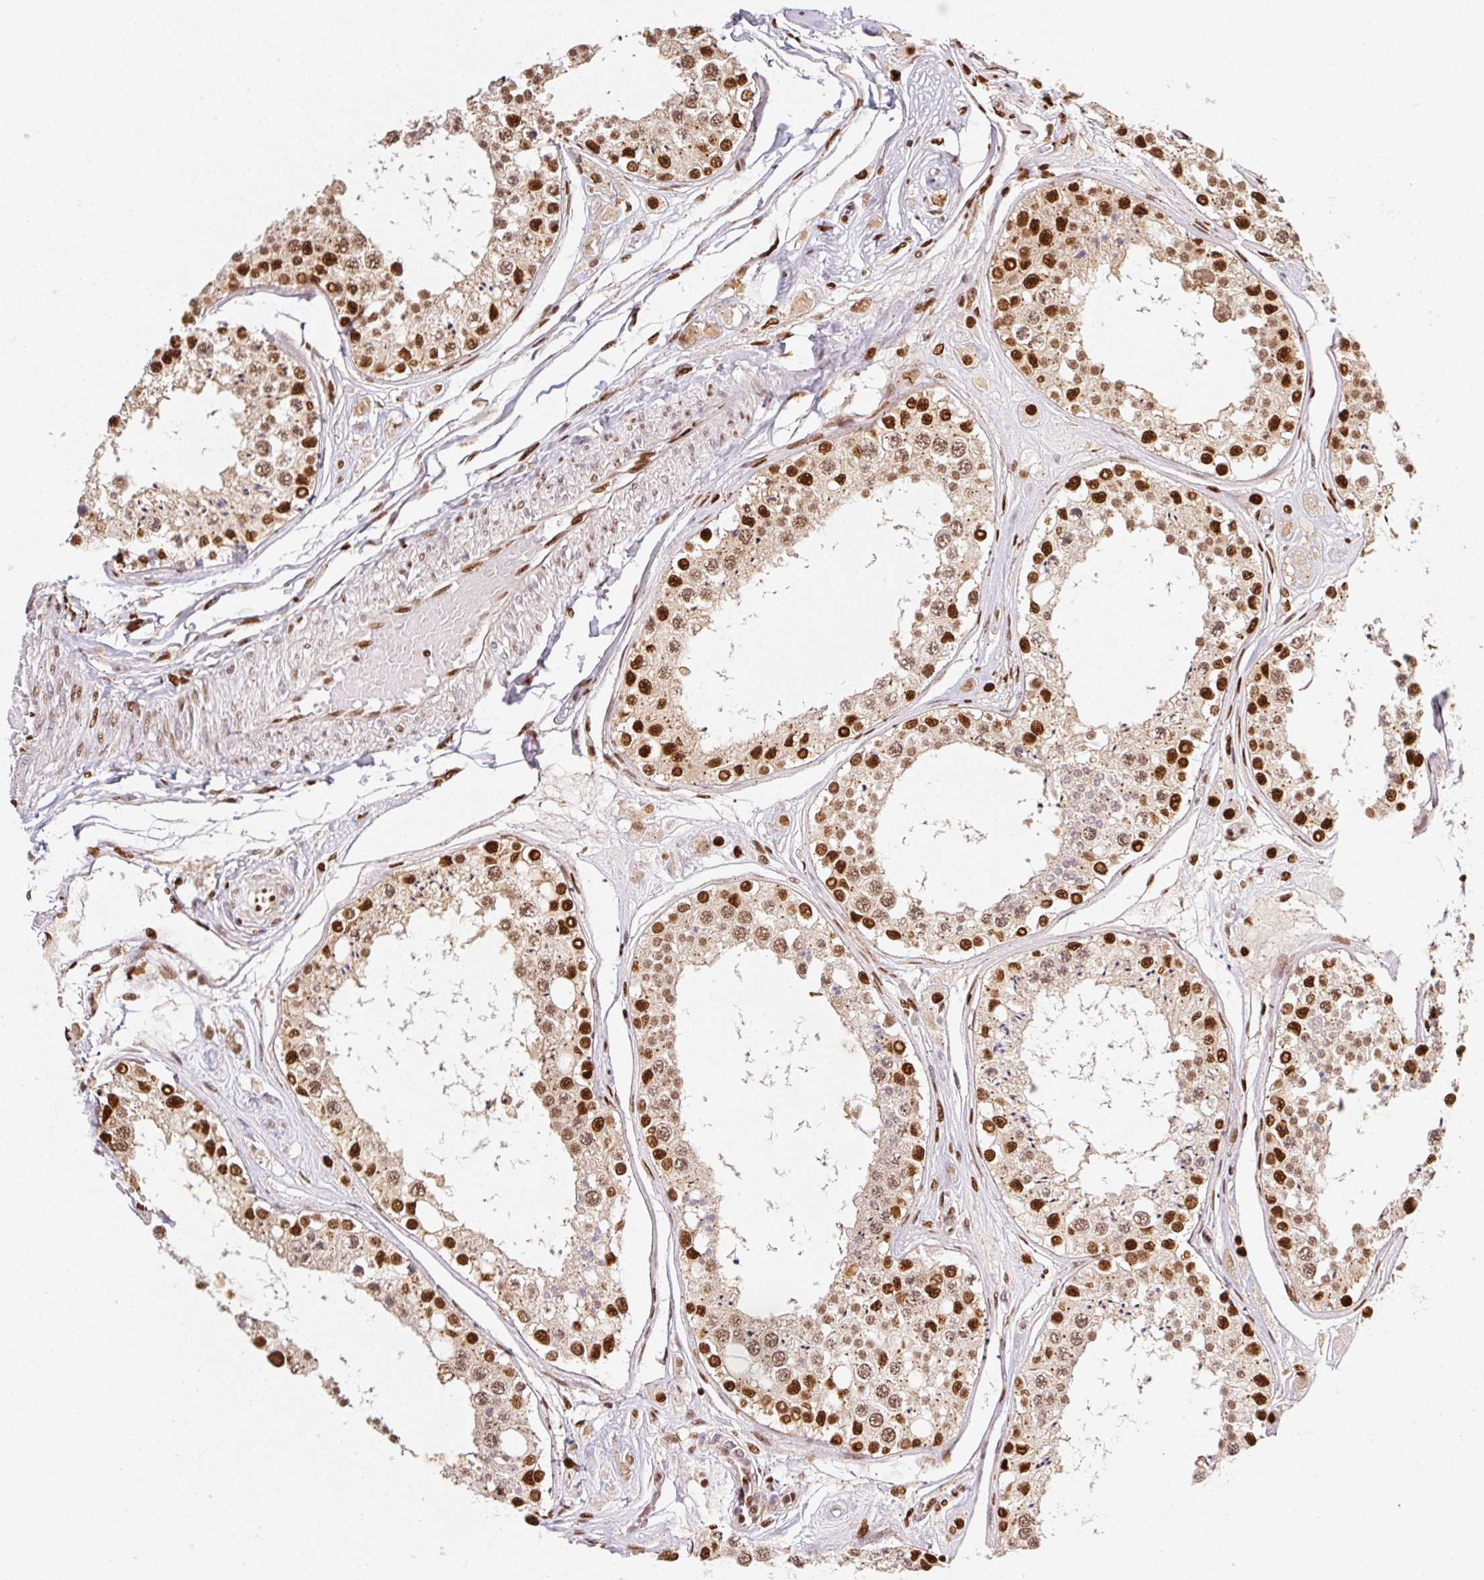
{"staining": {"intensity": "strong", "quantity": "25%-75%", "location": "nuclear"}, "tissue": "testis", "cell_type": "Cells in seminiferous ducts", "image_type": "normal", "snomed": [{"axis": "morphology", "description": "Normal tissue, NOS"}, {"axis": "topography", "description": "Testis"}], "caption": "This micrograph exhibits immunohistochemistry staining of benign human testis, with high strong nuclear staining in approximately 25%-75% of cells in seminiferous ducts.", "gene": "GPR139", "patient": {"sex": "male", "age": 25}}